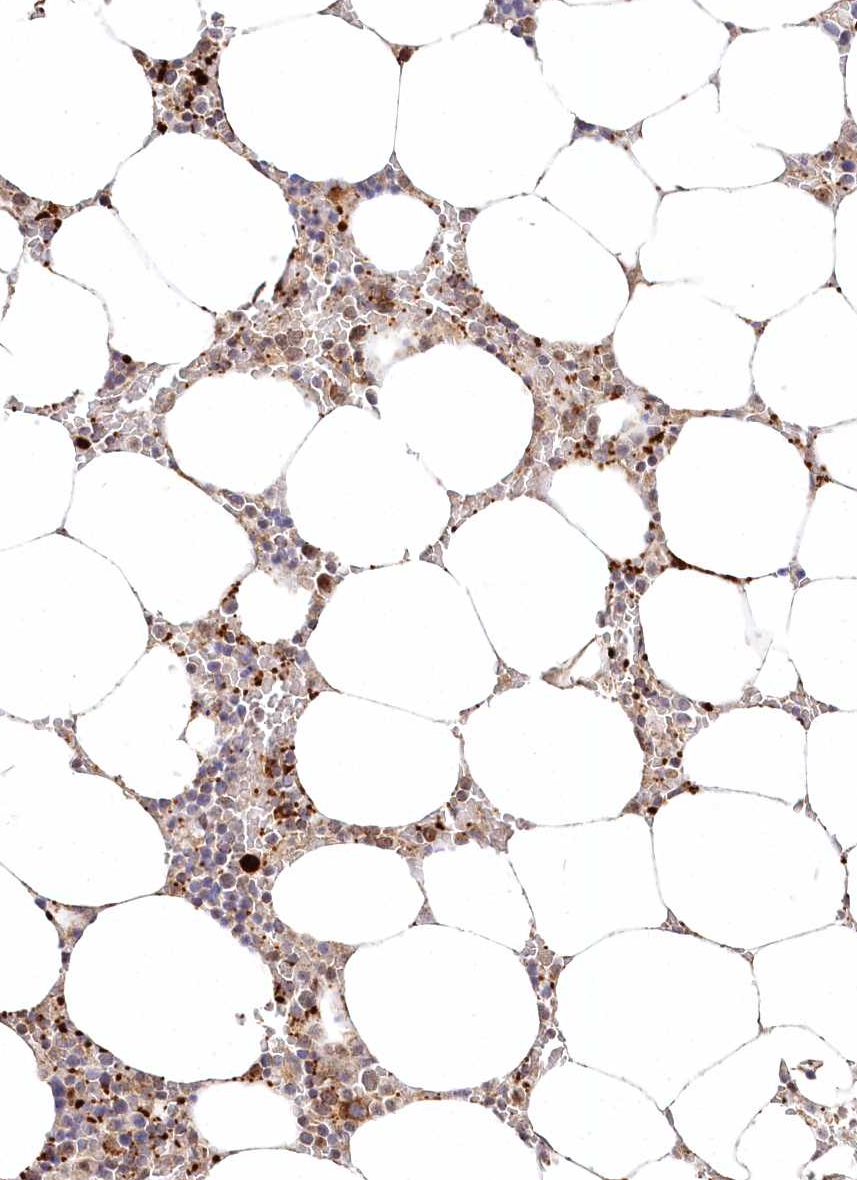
{"staining": {"intensity": "moderate", "quantity": "<25%", "location": "cytoplasmic/membranous"}, "tissue": "bone marrow", "cell_type": "Hematopoietic cells", "image_type": "normal", "snomed": [{"axis": "morphology", "description": "Normal tissue, NOS"}, {"axis": "topography", "description": "Bone marrow"}], "caption": "Immunohistochemistry (IHC) histopathology image of benign bone marrow: human bone marrow stained using immunohistochemistry (IHC) exhibits low levels of moderate protein expression localized specifically in the cytoplasmic/membranous of hematopoietic cells, appearing as a cytoplasmic/membranous brown color.", "gene": "RTN4IP1", "patient": {"sex": "male", "age": 70}}